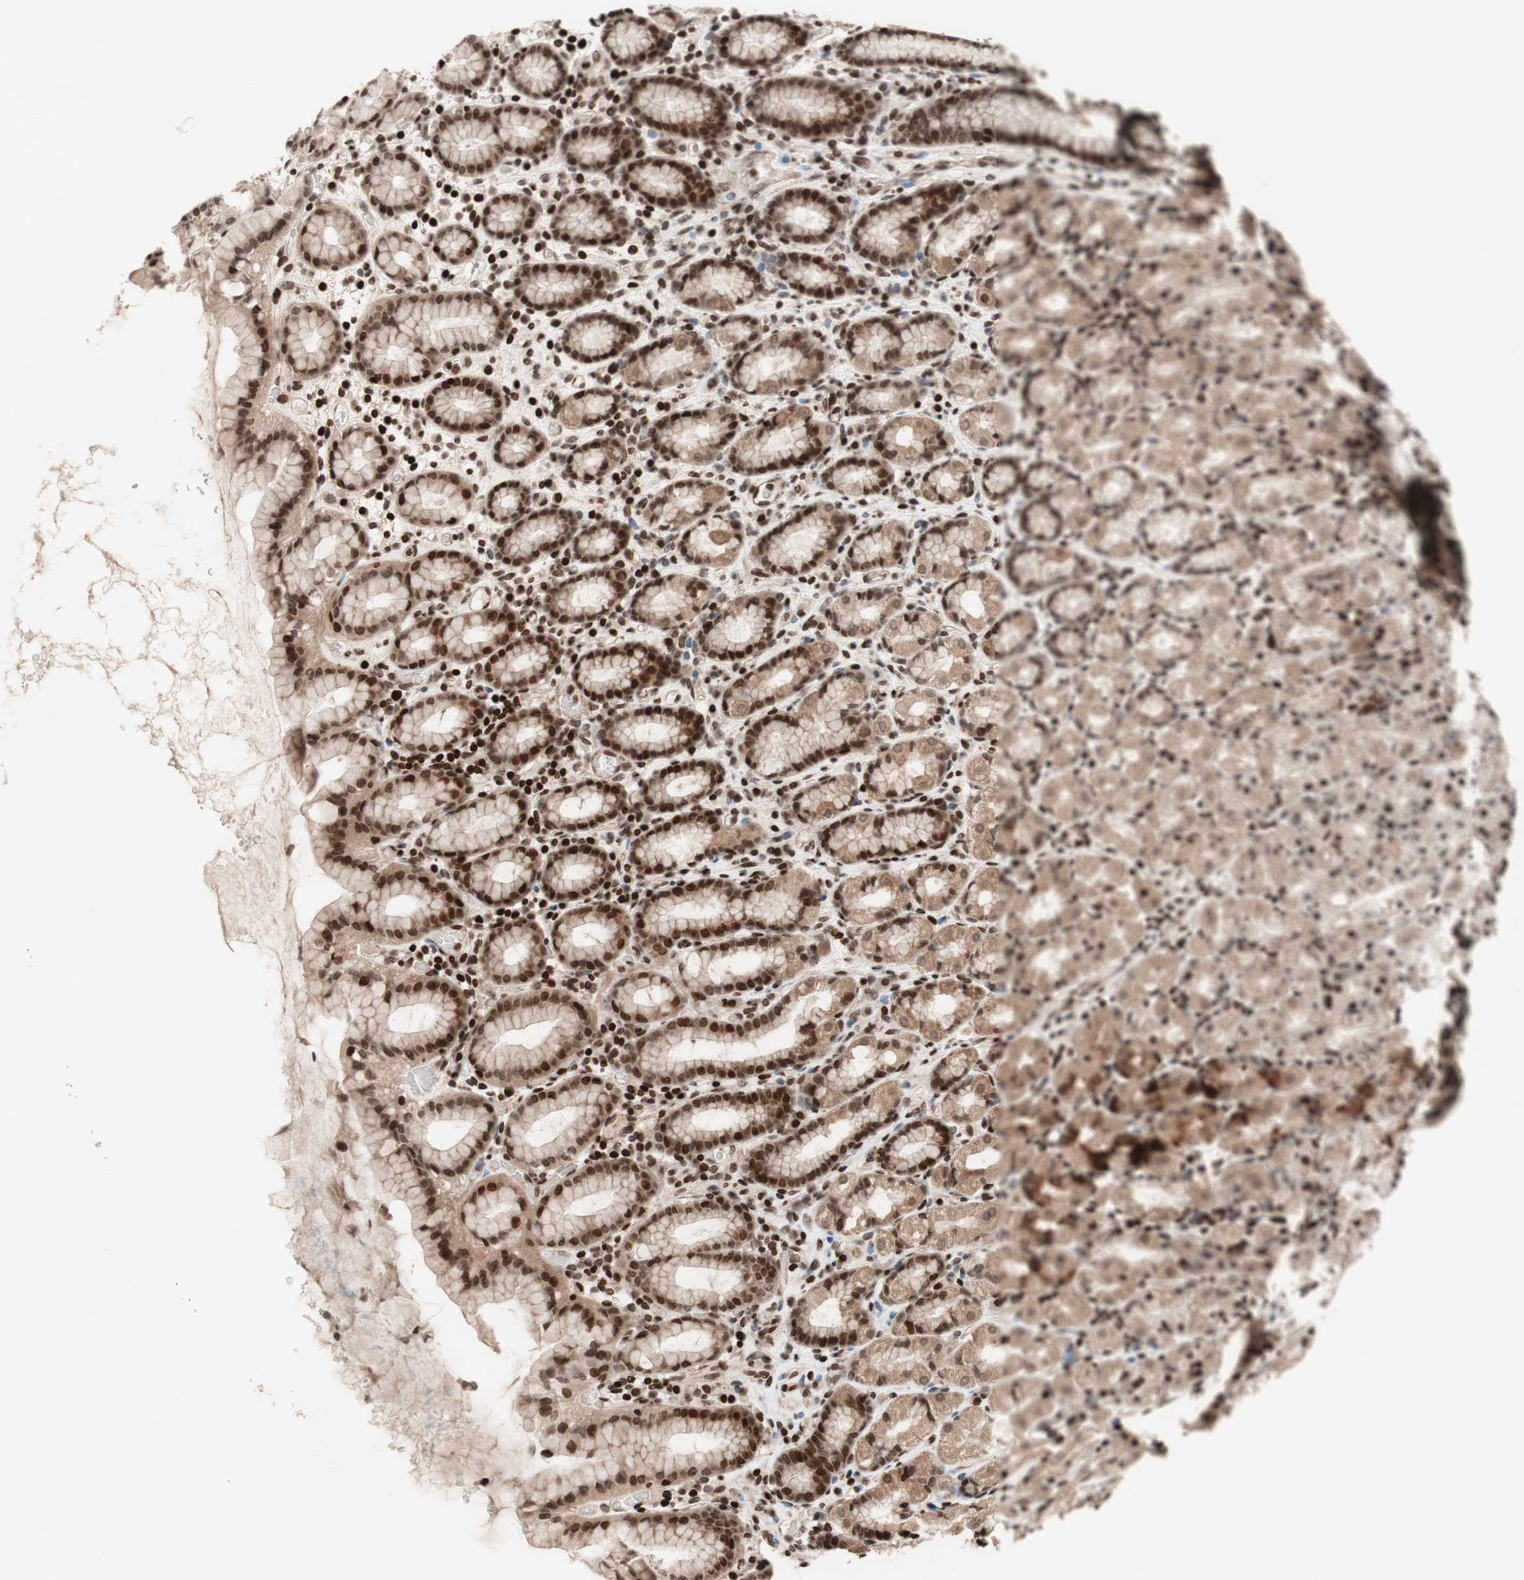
{"staining": {"intensity": "strong", "quantity": ">75%", "location": "cytoplasmic/membranous,nuclear"}, "tissue": "stomach", "cell_type": "Glandular cells", "image_type": "normal", "snomed": [{"axis": "morphology", "description": "Normal tissue, NOS"}, {"axis": "topography", "description": "Stomach, upper"}], "caption": "Approximately >75% of glandular cells in unremarkable human stomach show strong cytoplasmic/membranous,nuclear protein expression as visualized by brown immunohistochemical staining.", "gene": "POLA1", "patient": {"sex": "male", "age": 68}}